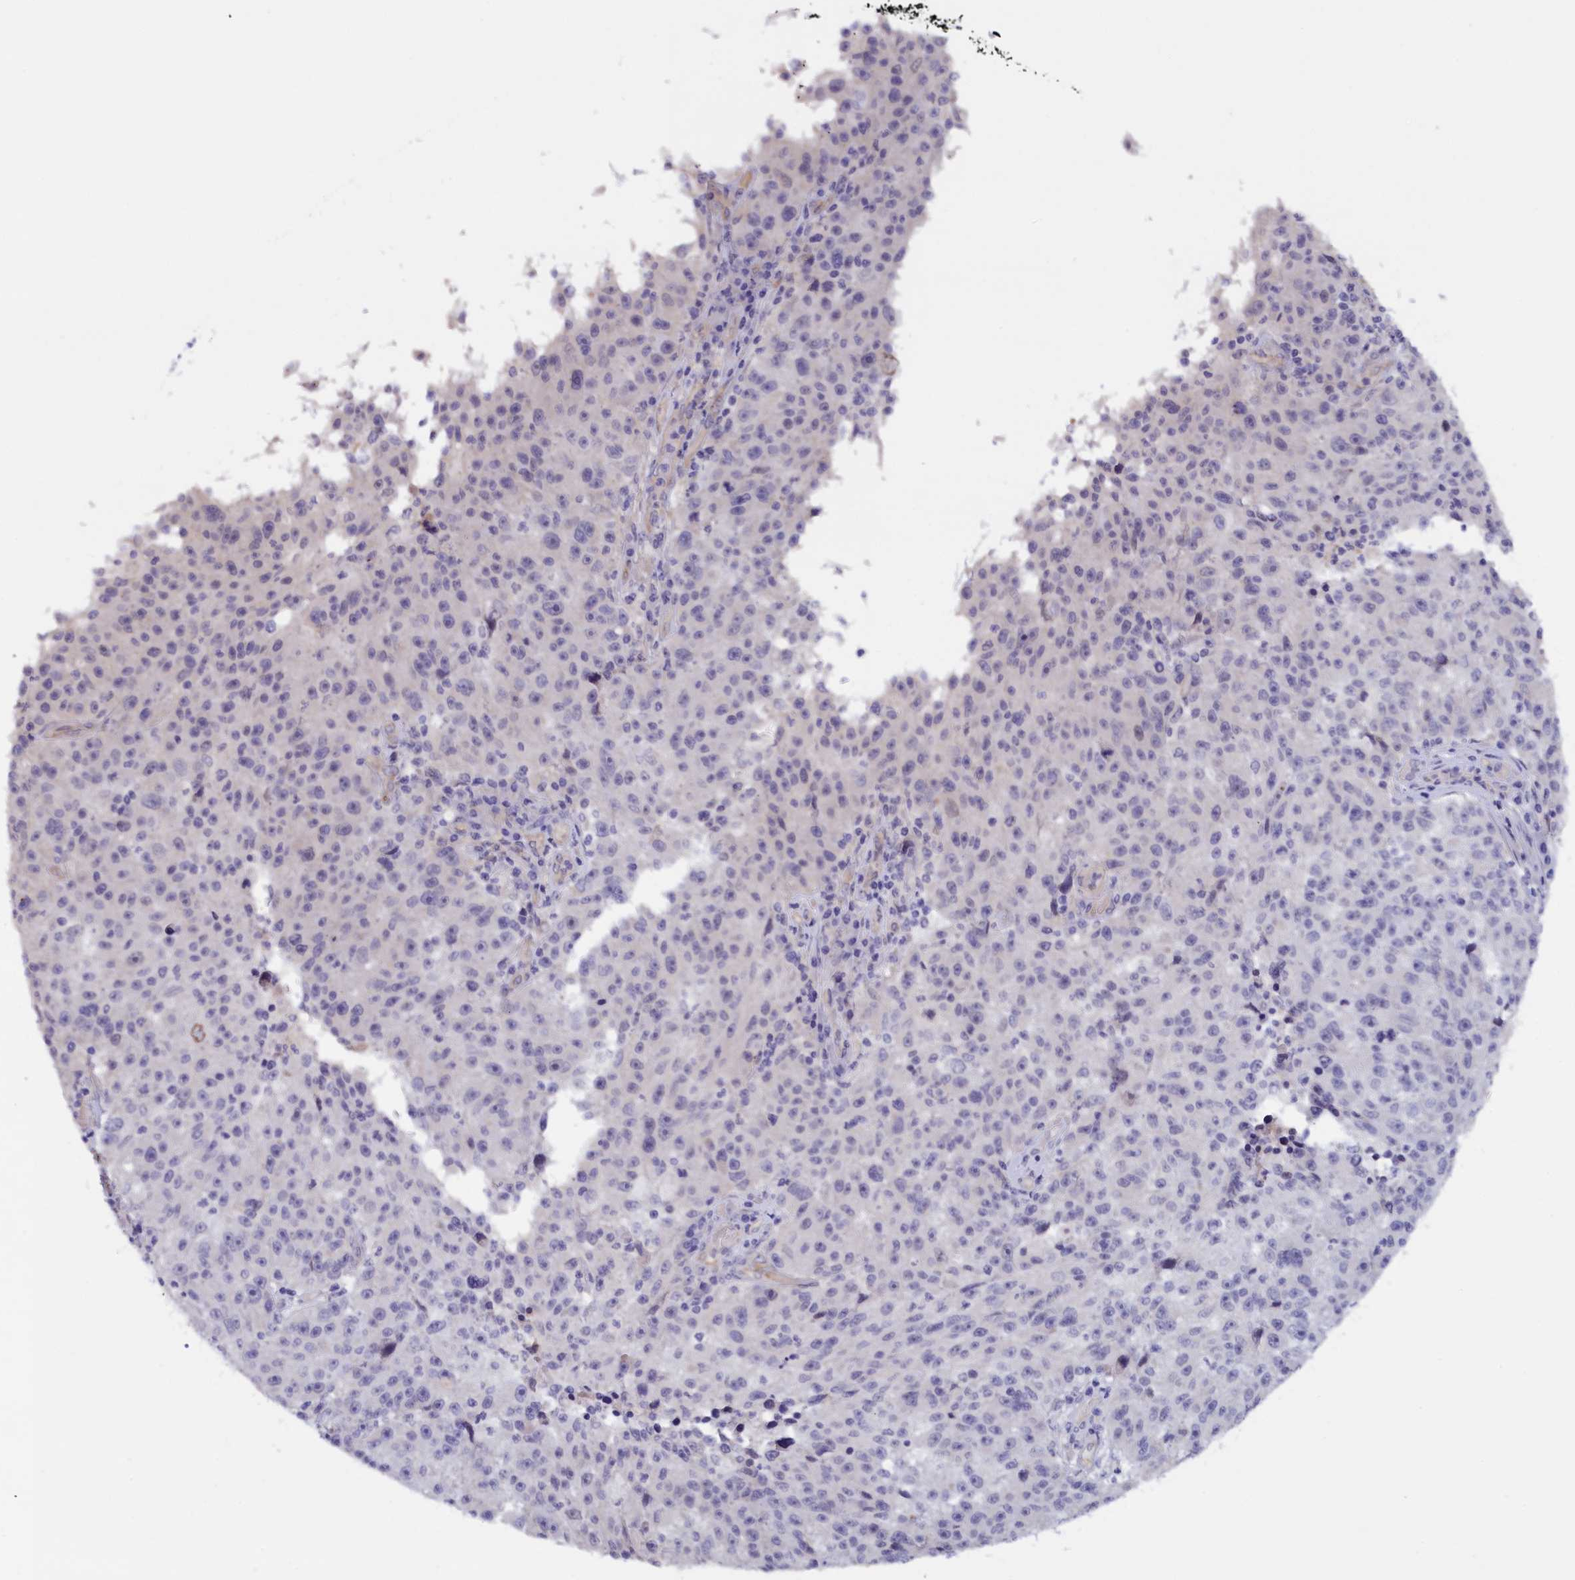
{"staining": {"intensity": "negative", "quantity": "none", "location": "none"}, "tissue": "melanoma", "cell_type": "Tumor cells", "image_type": "cancer", "snomed": [{"axis": "morphology", "description": "Malignant melanoma, NOS"}, {"axis": "topography", "description": "Skin"}], "caption": "This is an immunohistochemistry image of human melanoma. There is no positivity in tumor cells.", "gene": "IGFALS", "patient": {"sex": "male", "age": 53}}